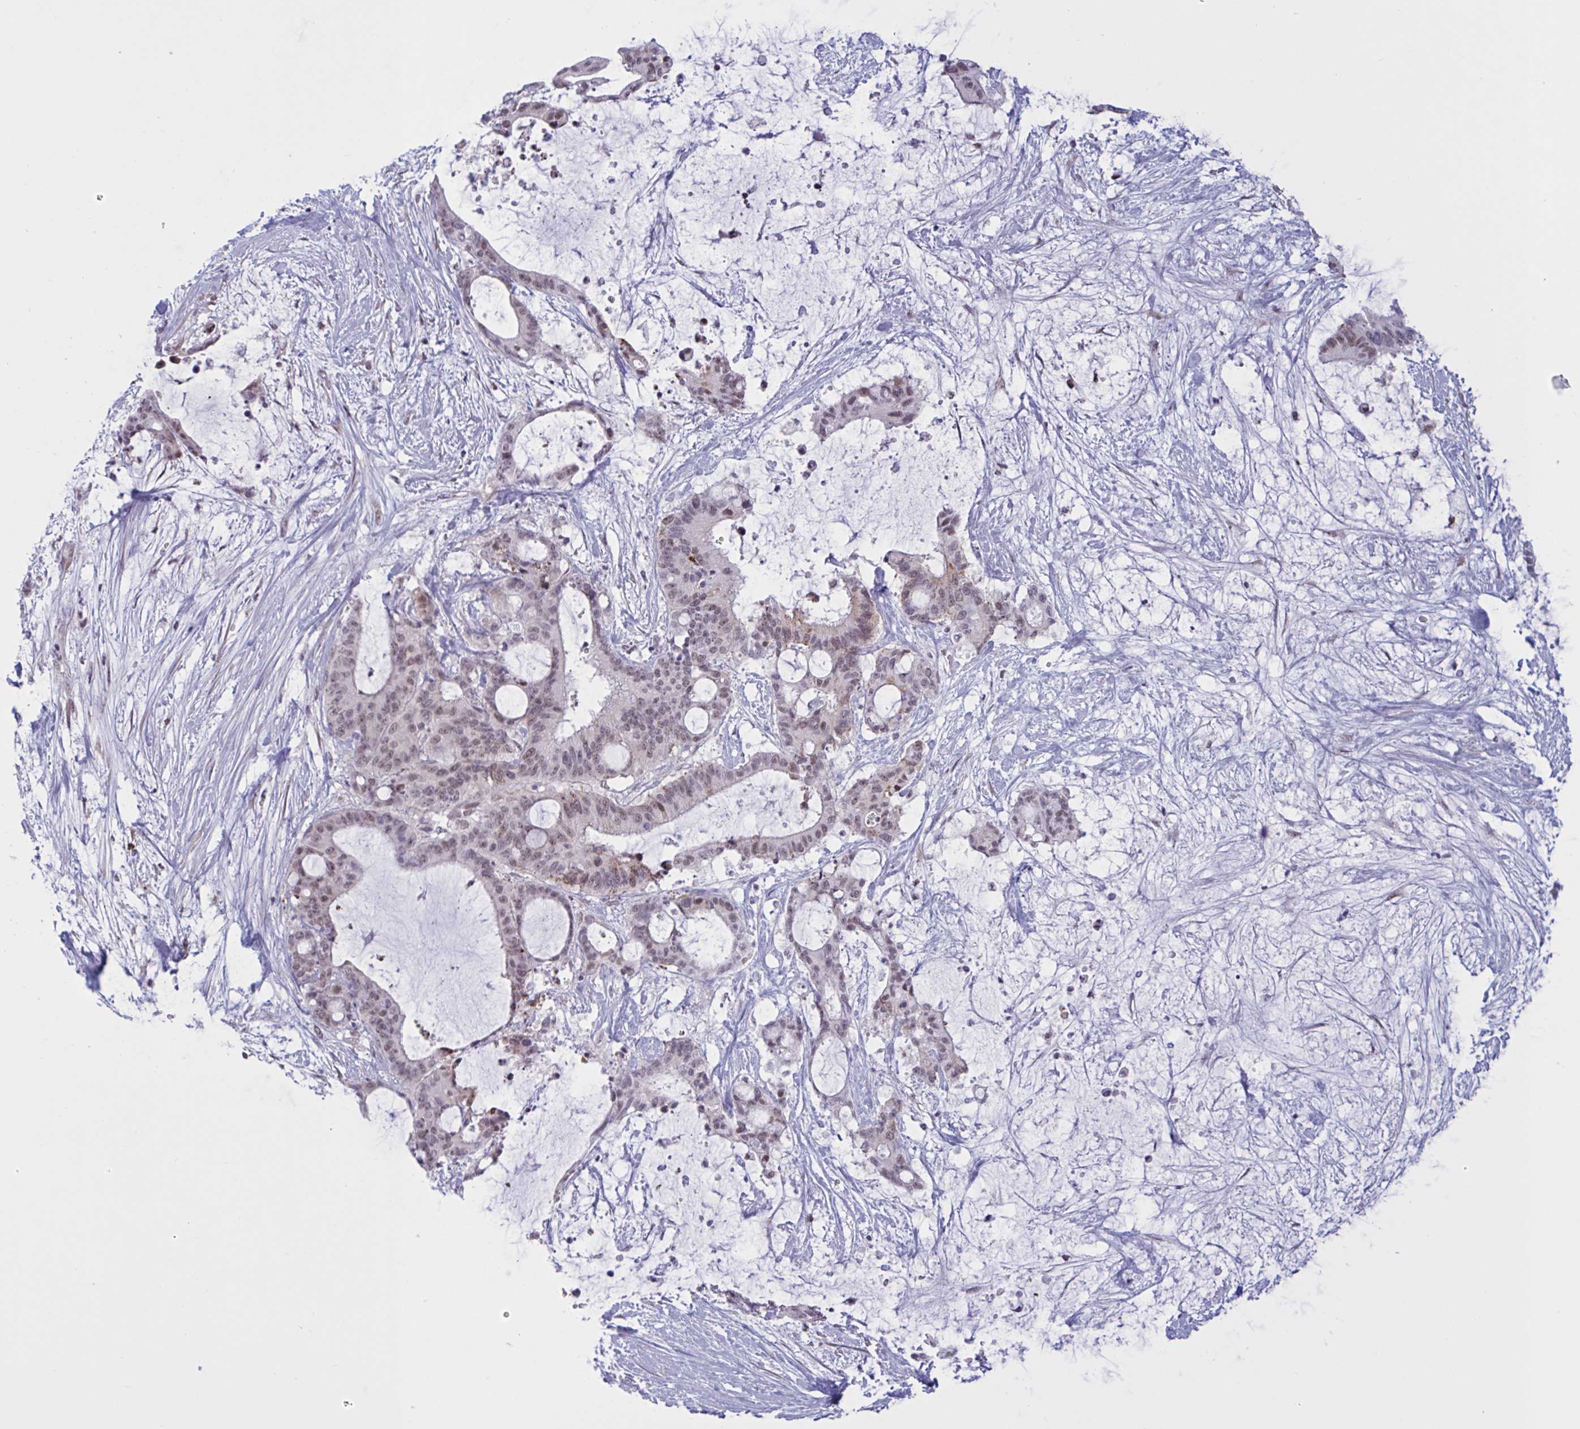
{"staining": {"intensity": "moderate", "quantity": "25%-75%", "location": "nuclear"}, "tissue": "liver cancer", "cell_type": "Tumor cells", "image_type": "cancer", "snomed": [{"axis": "morphology", "description": "Normal tissue, NOS"}, {"axis": "morphology", "description": "Cholangiocarcinoma"}, {"axis": "topography", "description": "Liver"}, {"axis": "topography", "description": "Peripheral nerve tissue"}], "caption": "Liver cancer stained with a brown dye displays moderate nuclear positive expression in approximately 25%-75% of tumor cells.", "gene": "PRMT6", "patient": {"sex": "female", "age": 73}}